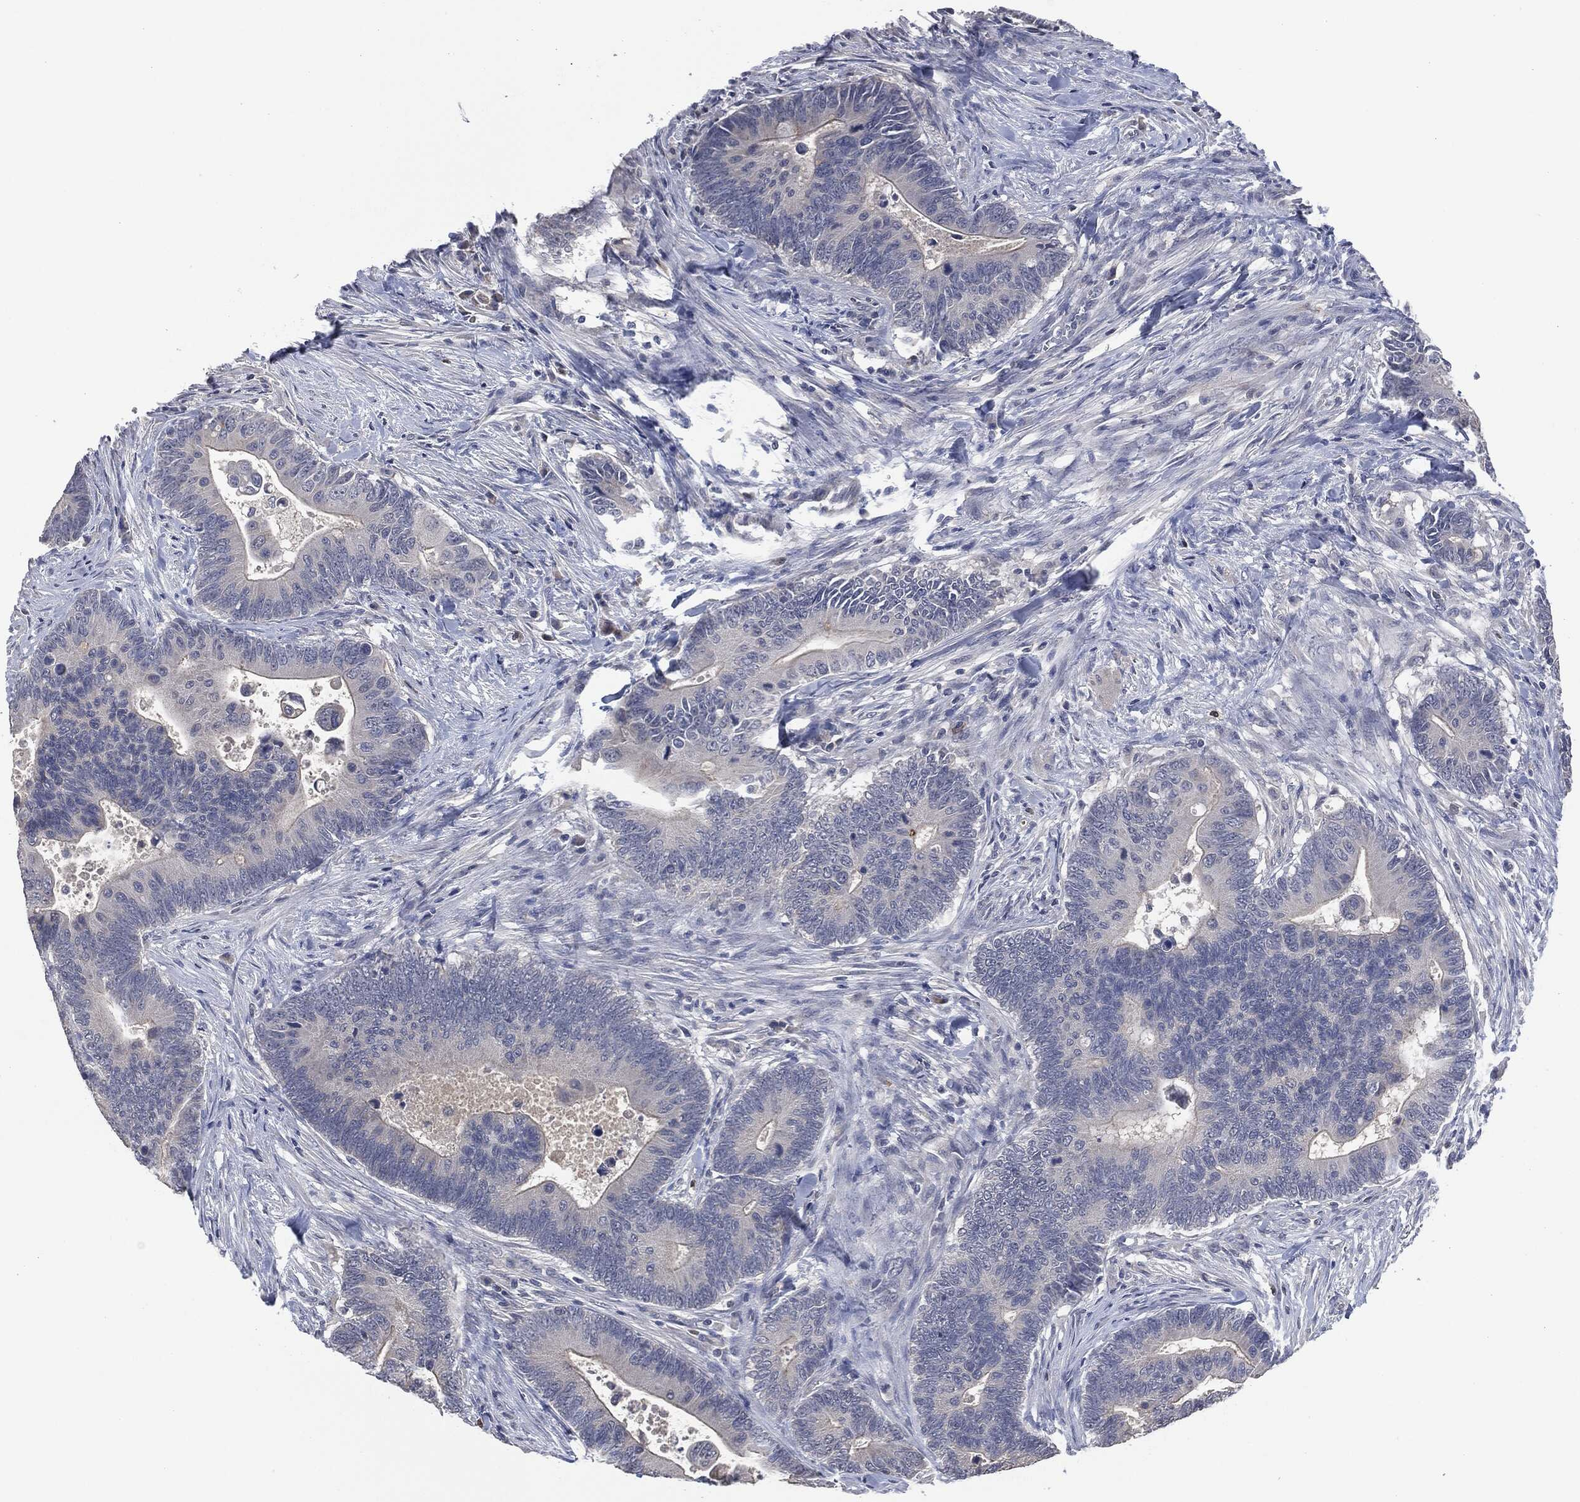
{"staining": {"intensity": "negative", "quantity": "none", "location": "none"}, "tissue": "colorectal cancer", "cell_type": "Tumor cells", "image_type": "cancer", "snomed": [{"axis": "morphology", "description": "Adenocarcinoma, NOS"}, {"axis": "topography", "description": "Colon"}], "caption": "A high-resolution image shows IHC staining of colorectal adenocarcinoma, which reveals no significant staining in tumor cells.", "gene": "IL1RN", "patient": {"sex": "male", "age": 75}}